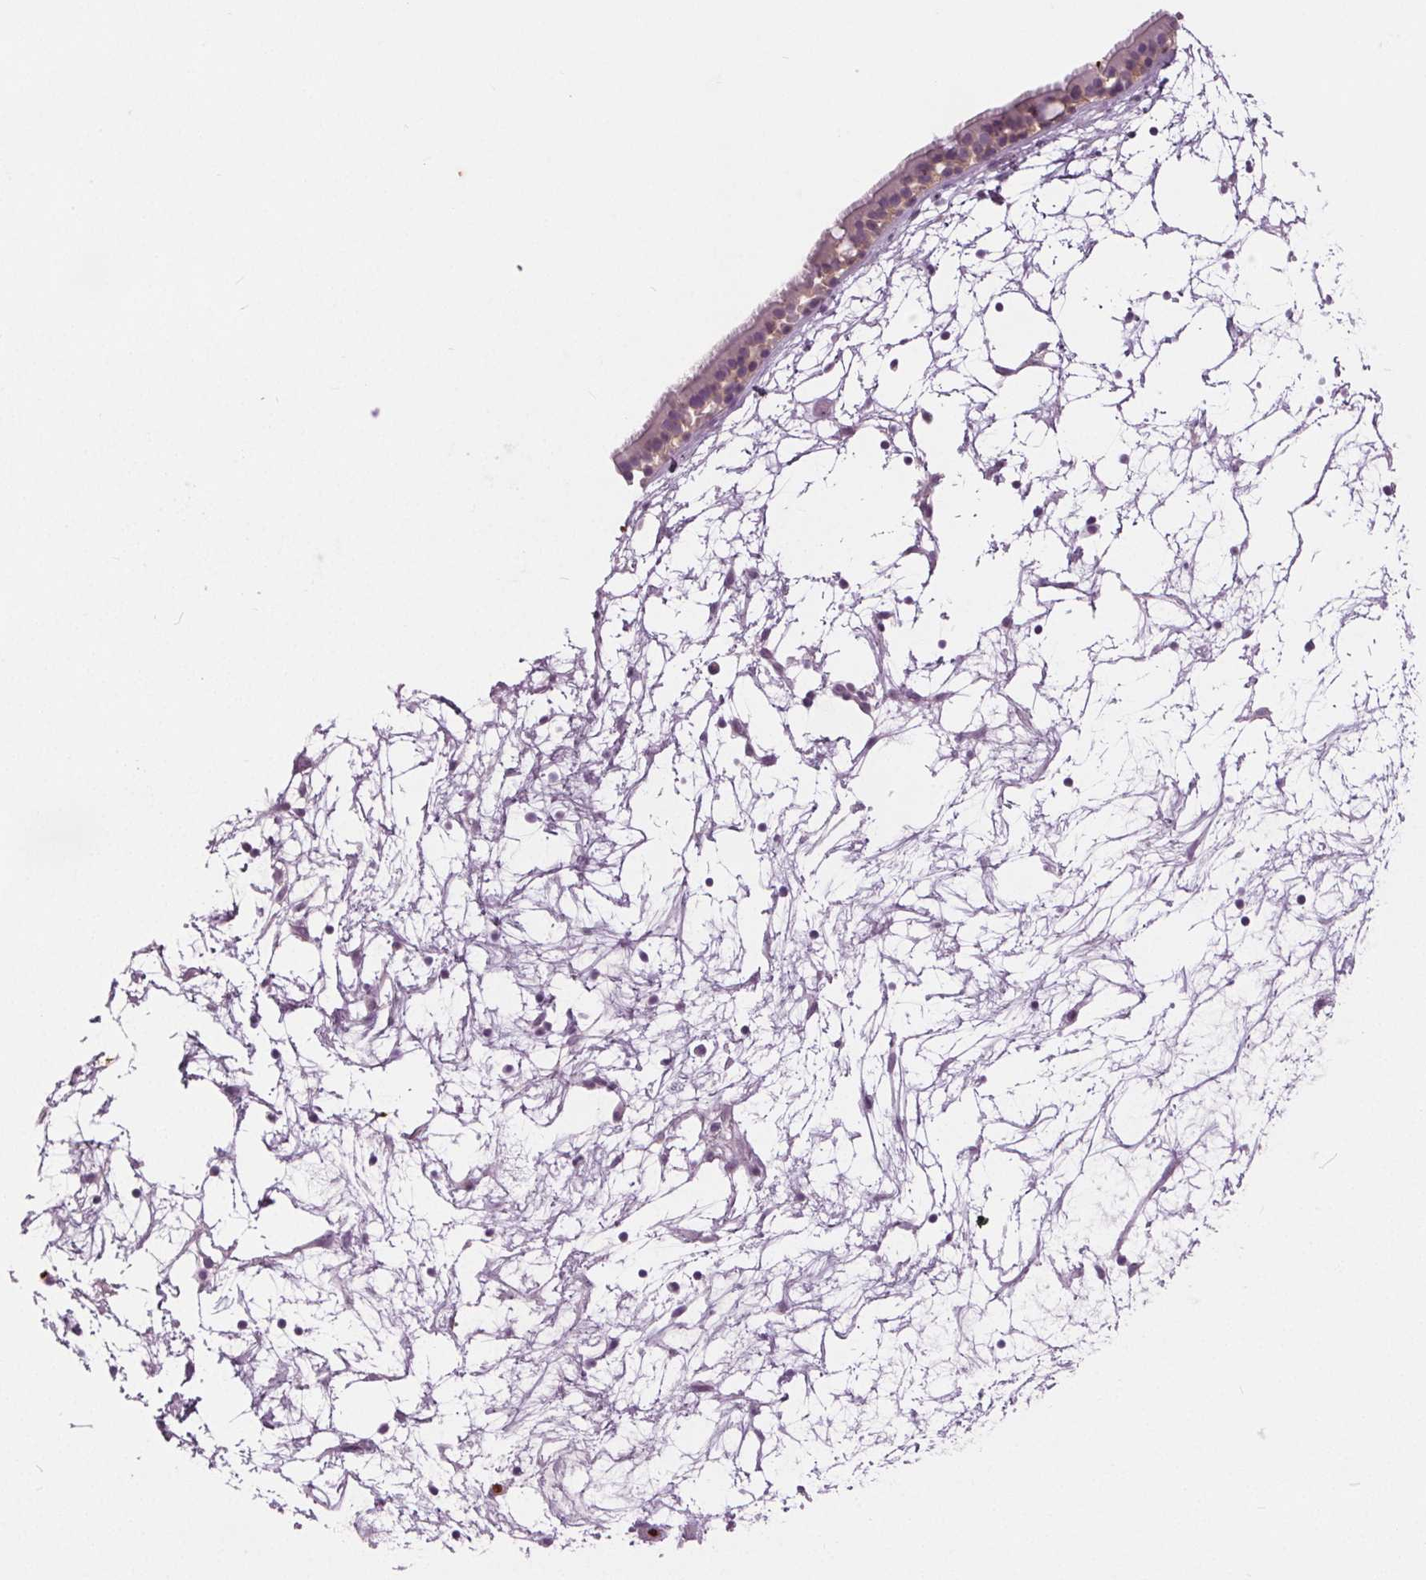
{"staining": {"intensity": "negative", "quantity": "none", "location": "none"}, "tissue": "nasopharynx", "cell_type": "Respiratory epithelial cells", "image_type": "normal", "snomed": [{"axis": "morphology", "description": "Normal tissue, NOS"}, {"axis": "topography", "description": "Nasopharynx"}], "caption": "Immunohistochemistry photomicrograph of unremarkable nasopharynx stained for a protein (brown), which reveals no positivity in respiratory epithelial cells. (DAB immunohistochemistry (IHC) with hematoxylin counter stain).", "gene": "SLC4A1", "patient": {"sex": "male", "age": 68}}